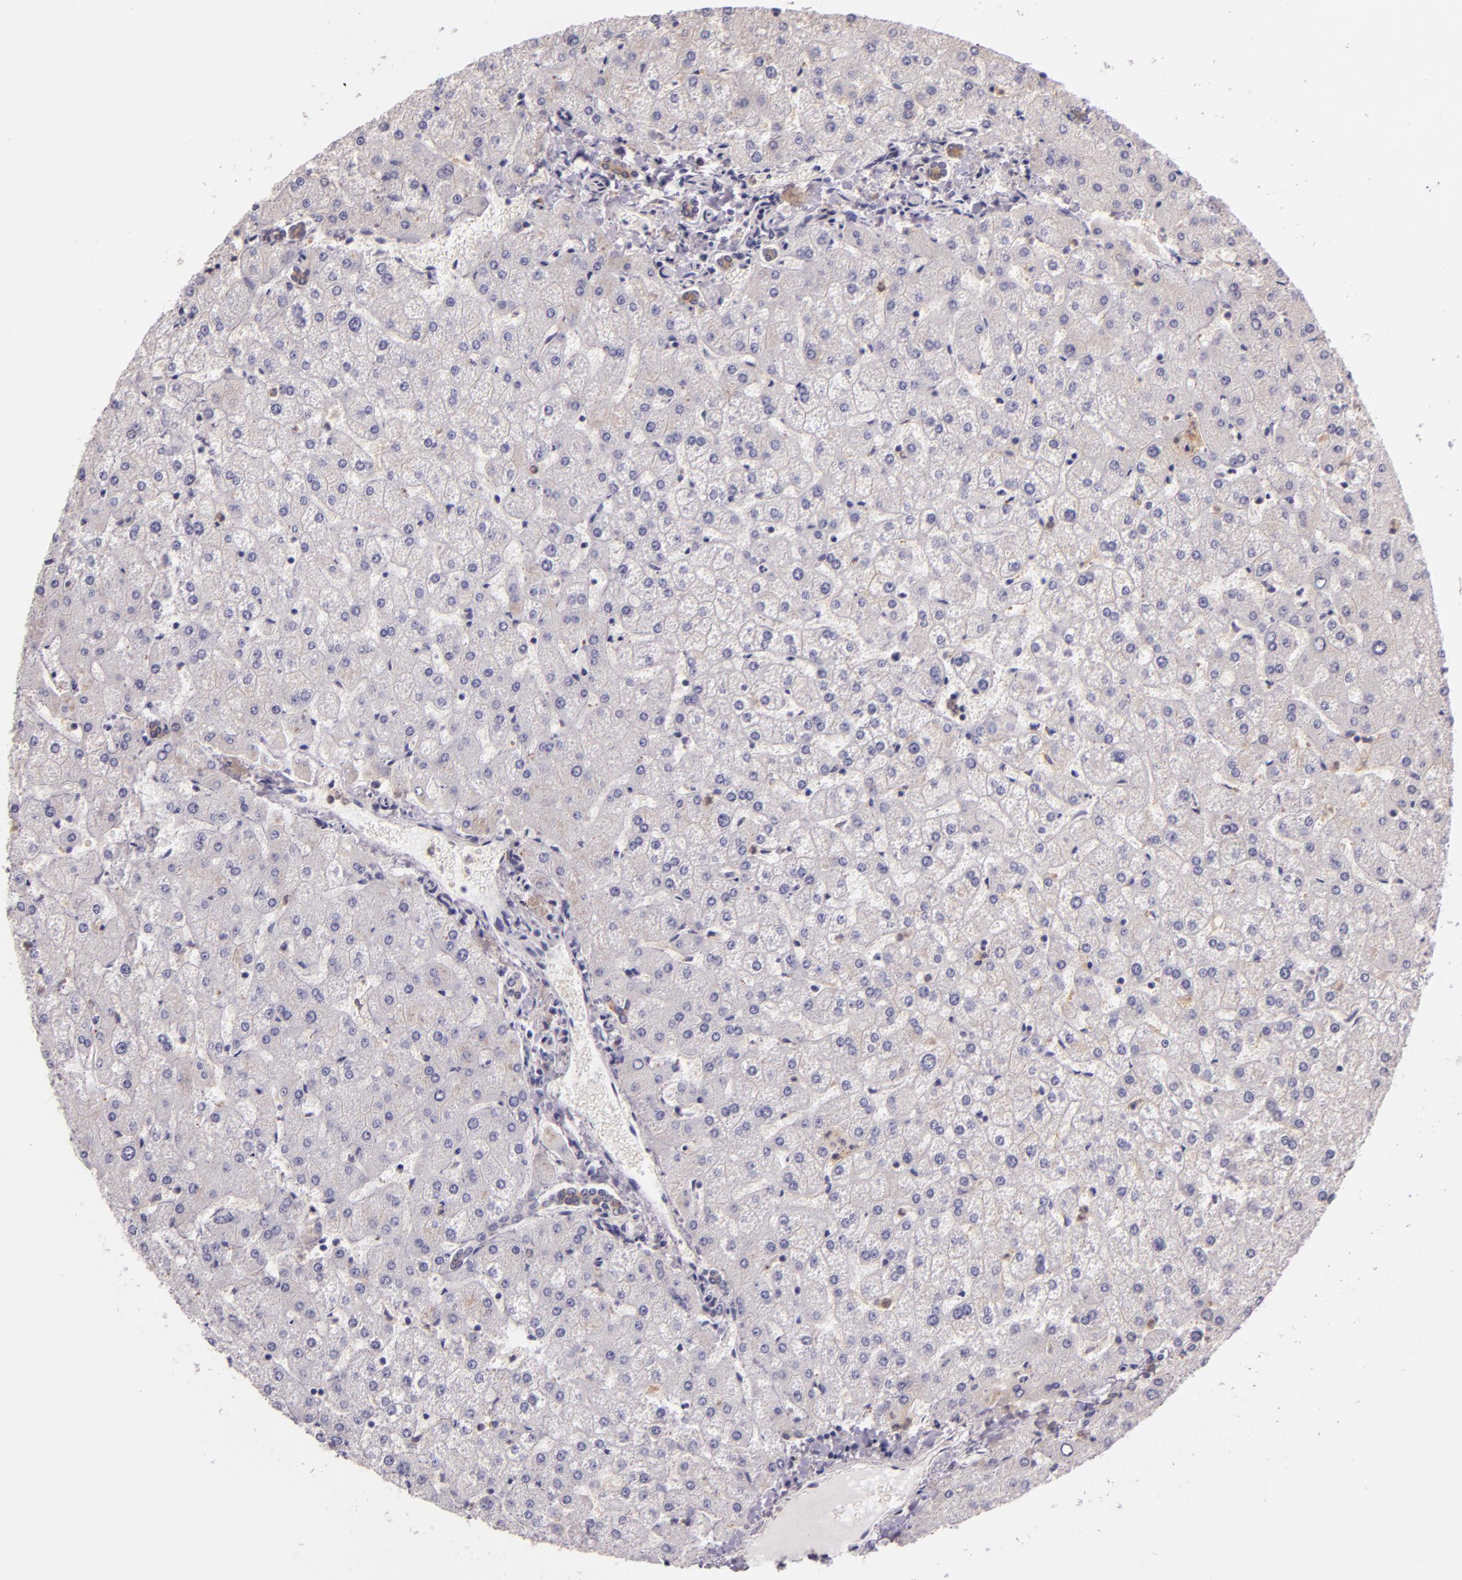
{"staining": {"intensity": "weak", "quantity": "25%-75%", "location": "cytoplasmic/membranous"}, "tissue": "liver", "cell_type": "Cholangiocytes", "image_type": "normal", "snomed": [{"axis": "morphology", "description": "Normal tissue, NOS"}, {"axis": "topography", "description": "Liver"}], "caption": "This is a histology image of IHC staining of normal liver, which shows weak staining in the cytoplasmic/membranous of cholangiocytes.", "gene": "ARMH4", "patient": {"sex": "female", "age": 32}}